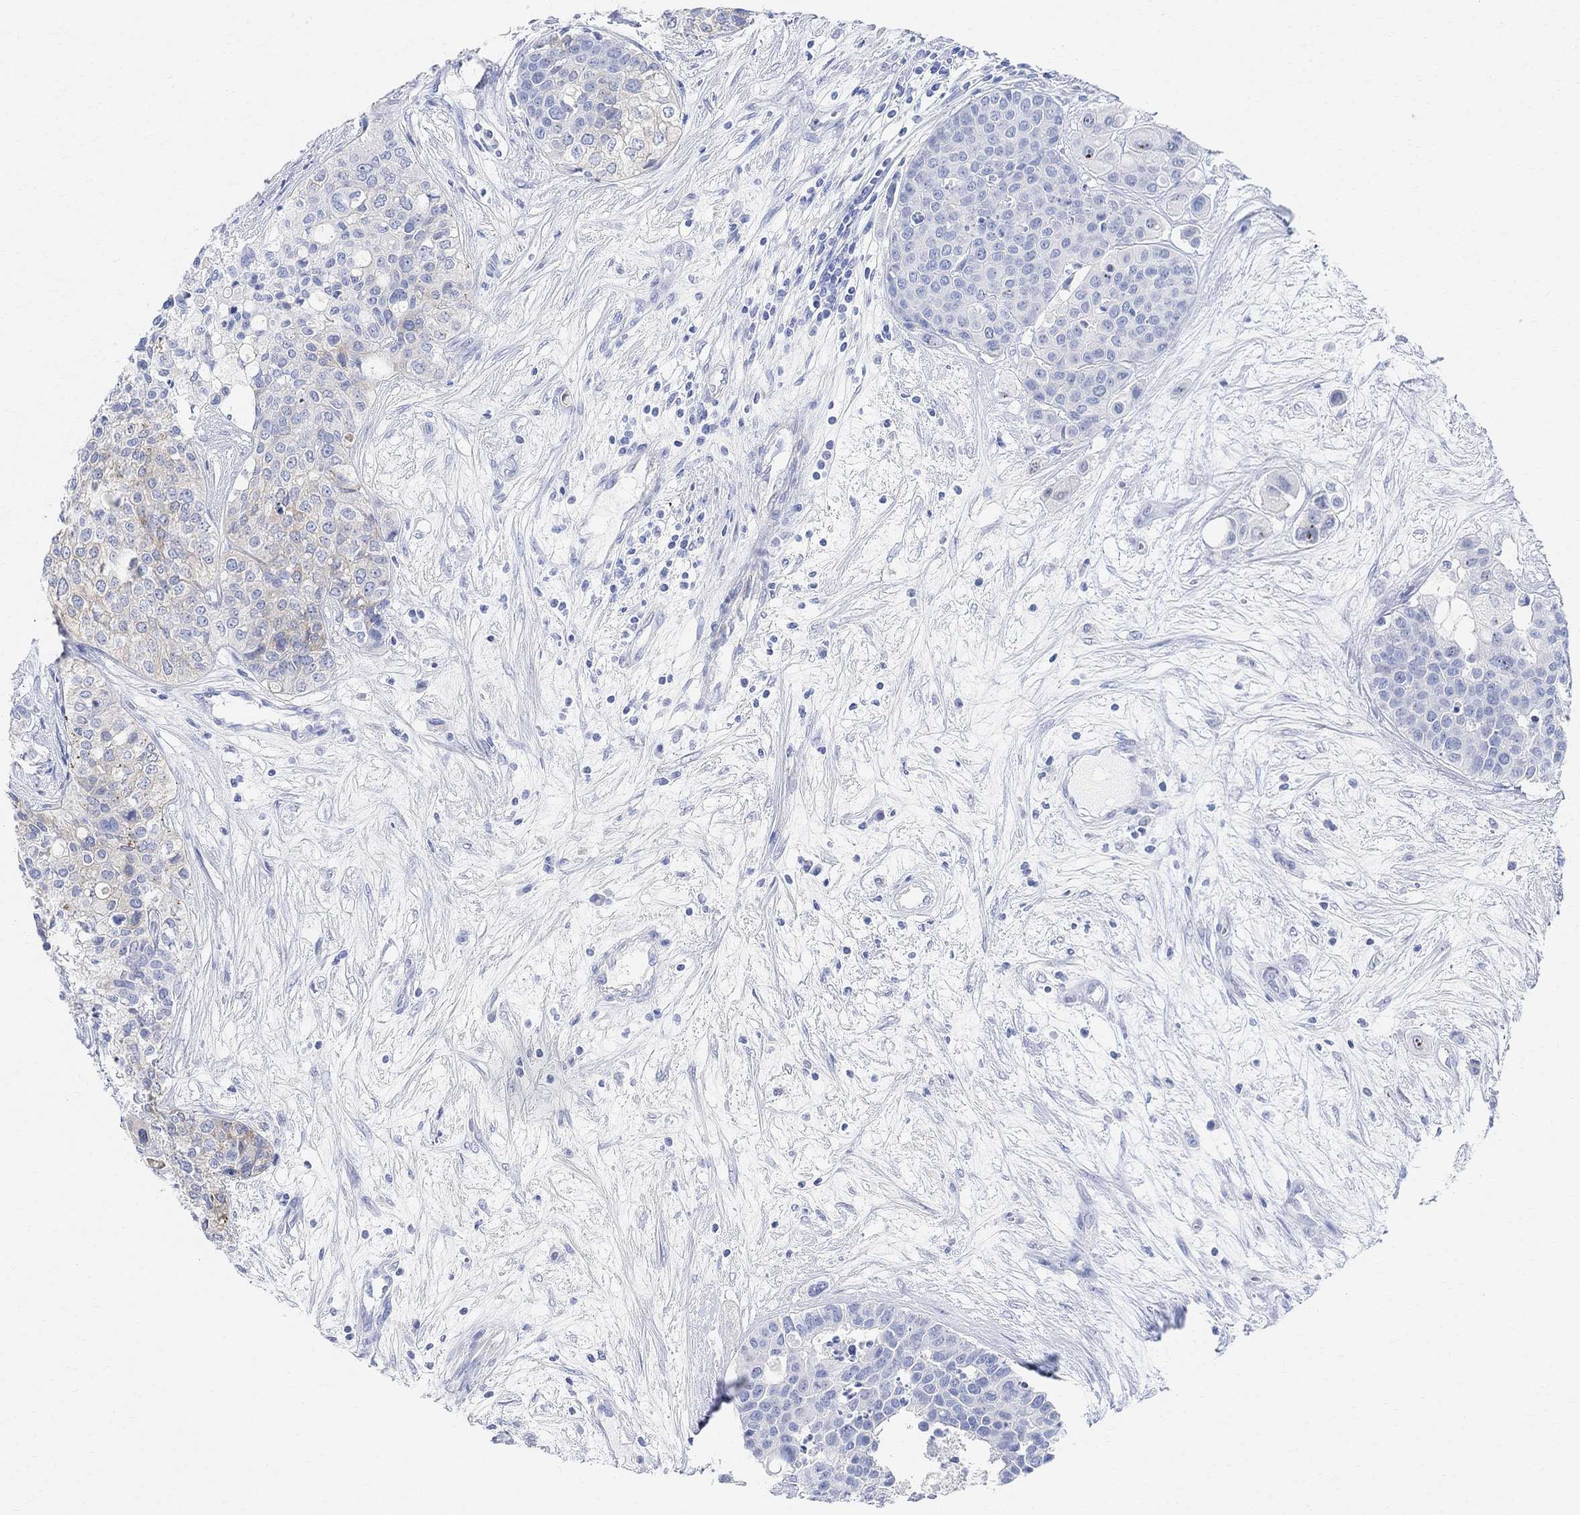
{"staining": {"intensity": "negative", "quantity": "none", "location": "none"}, "tissue": "carcinoid", "cell_type": "Tumor cells", "image_type": "cancer", "snomed": [{"axis": "morphology", "description": "Carcinoid, malignant, NOS"}, {"axis": "topography", "description": "Colon"}], "caption": "Human carcinoid stained for a protein using IHC exhibits no positivity in tumor cells.", "gene": "RETNLB", "patient": {"sex": "male", "age": 81}}